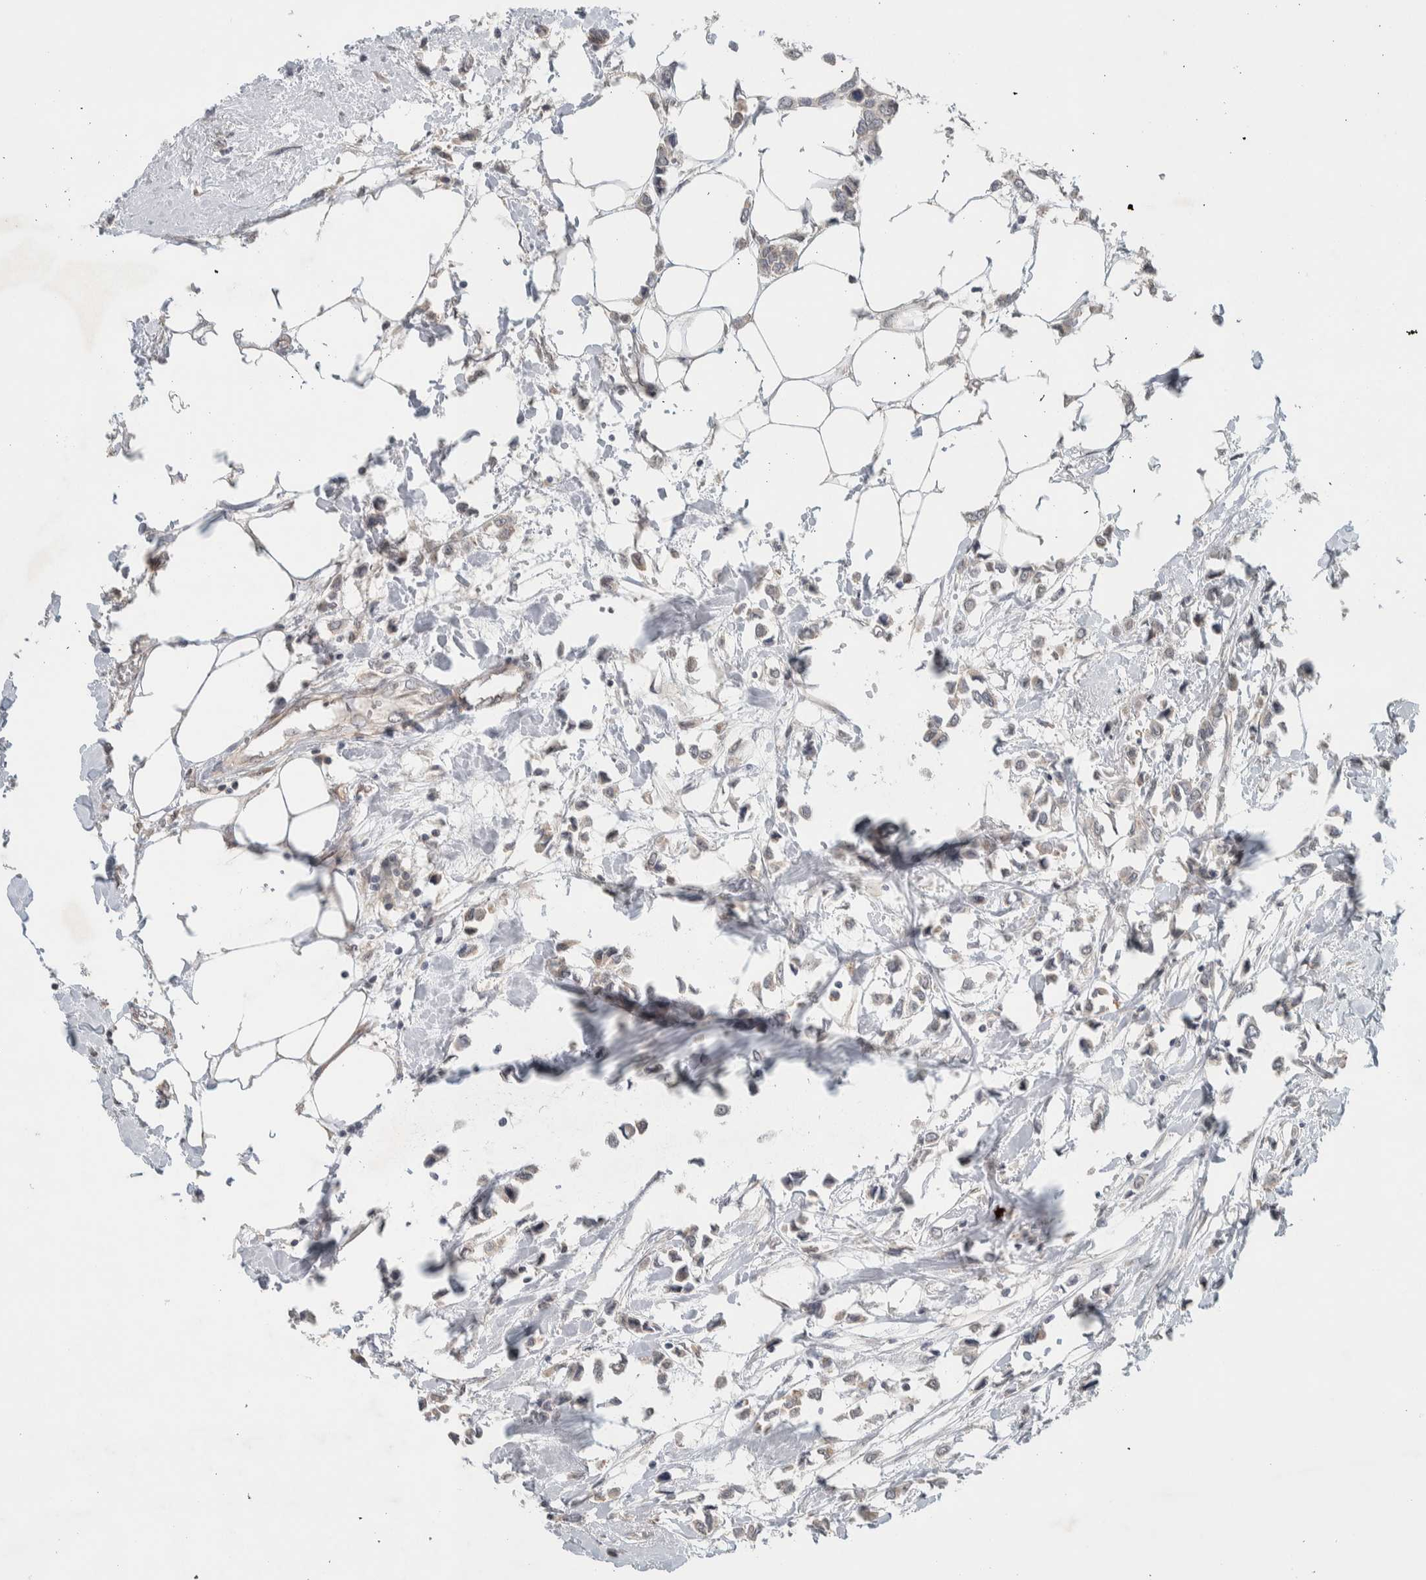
{"staining": {"intensity": "weak", "quantity": "25%-75%", "location": "cytoplasmic/membranous"}, "tissue": "breast cancer", "cell_type": "Tumor cells", "image_type": "cancer", "snomed": [{"axis": "morphology", "description": "Lobular carcinoma"}, {"axis": "topography", "description": "Breast"}], "caption": "The image demonstrates staining of breast cancer (lobular carcinoma), revealing weak cytoplasmic/membranous protein expression (brown color) within tumor cells.", "gene": "DEPTOR", "patient": {"sex": "female", "age": 51}}